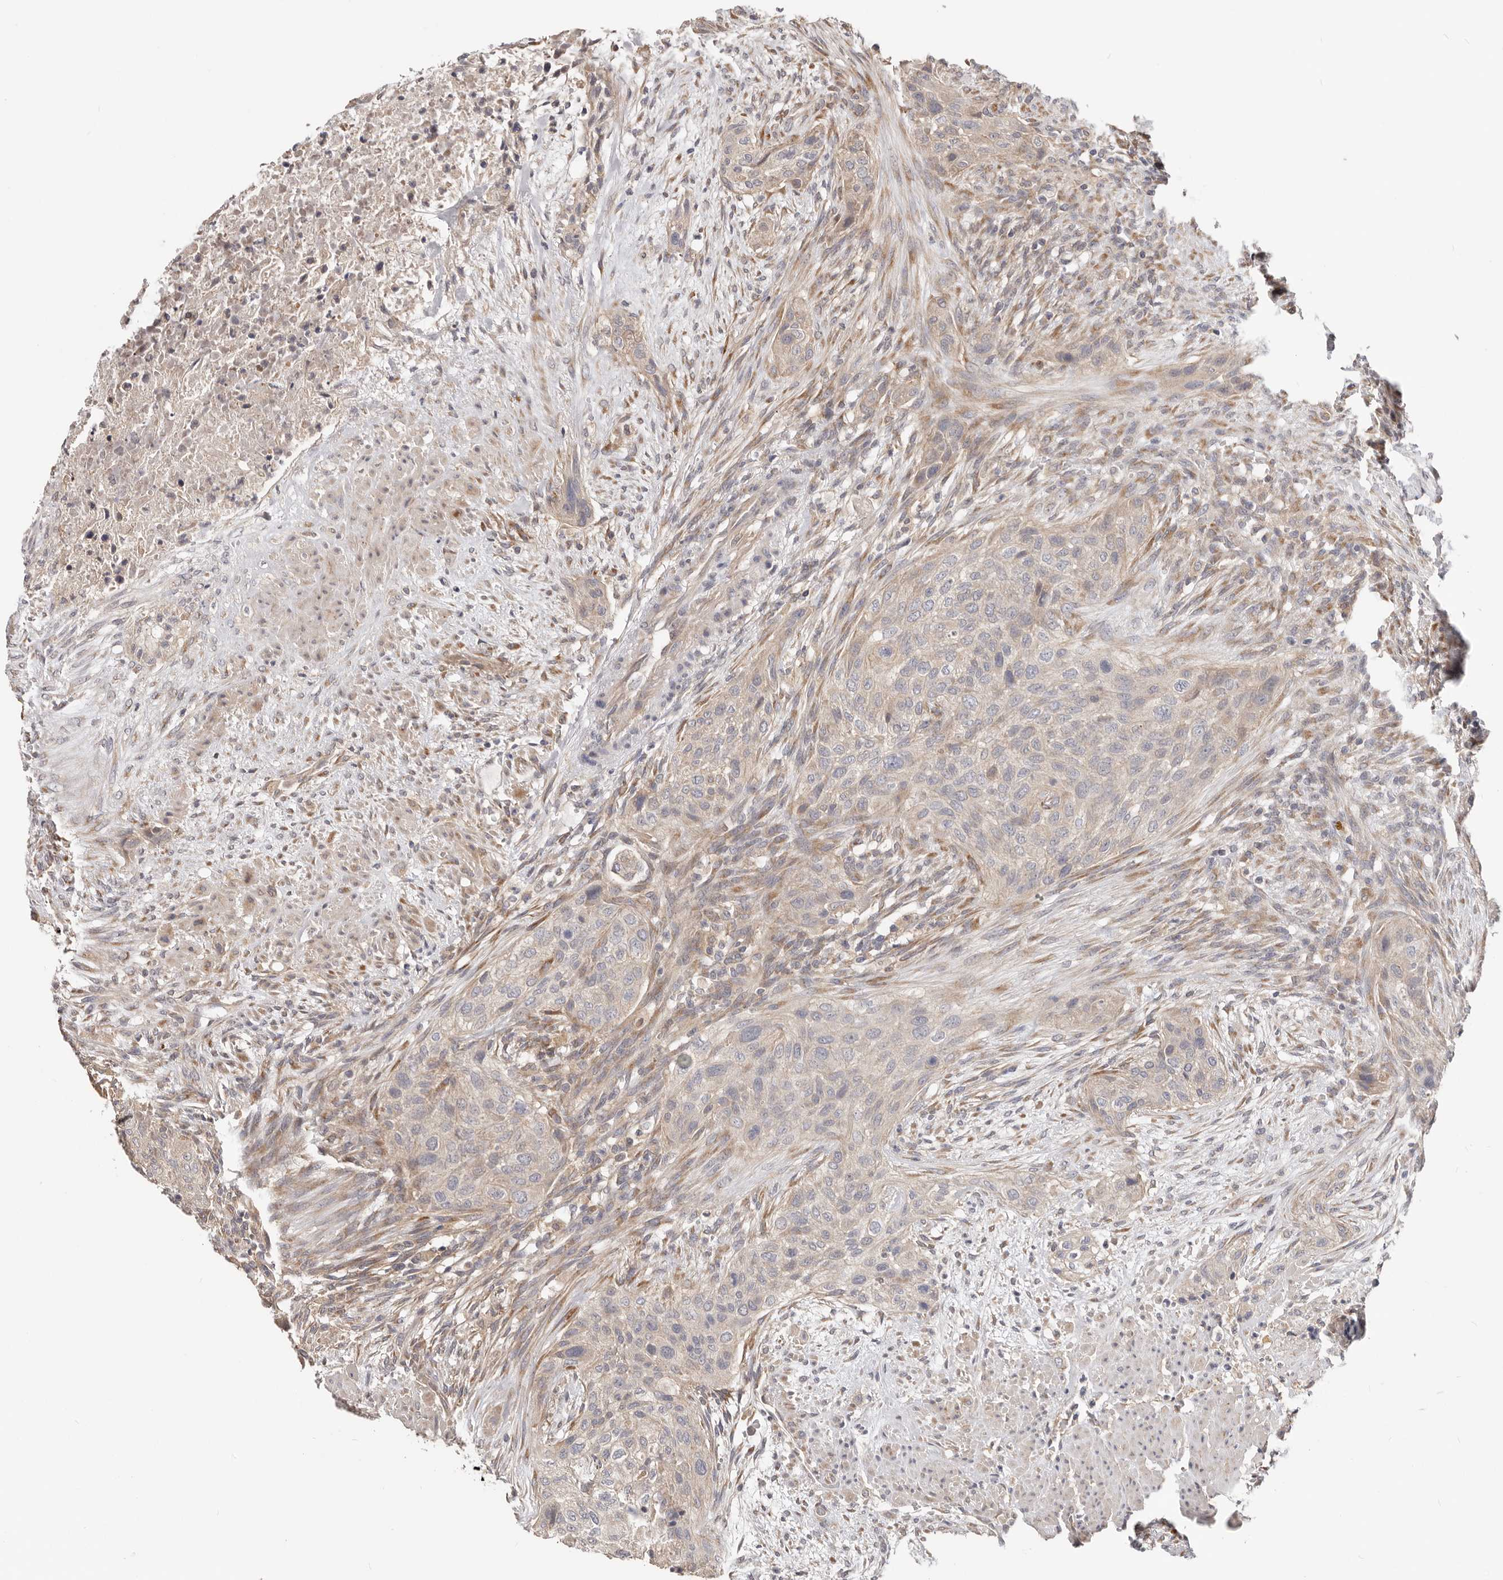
{"staining": {"intensity": "weak", "quantity": "<25%", "location": "cytoplasmic/membranous"}, "tissue": "urothelial cancer", "cell_type": "Tumor cells", "image_type": "cancer", "snomed": [{"axis": "morphology", "description": "Urothelial carcinoma, High grade"}, {"axis": "topography", "description": "Urinary bladder"}], "caption": "DAB immunohistochemical staining of human urothelial cancer displays no significant positivity in tumor cells.", "gene": "LRP6", "patient": {"sex": "male", "age": 35}}